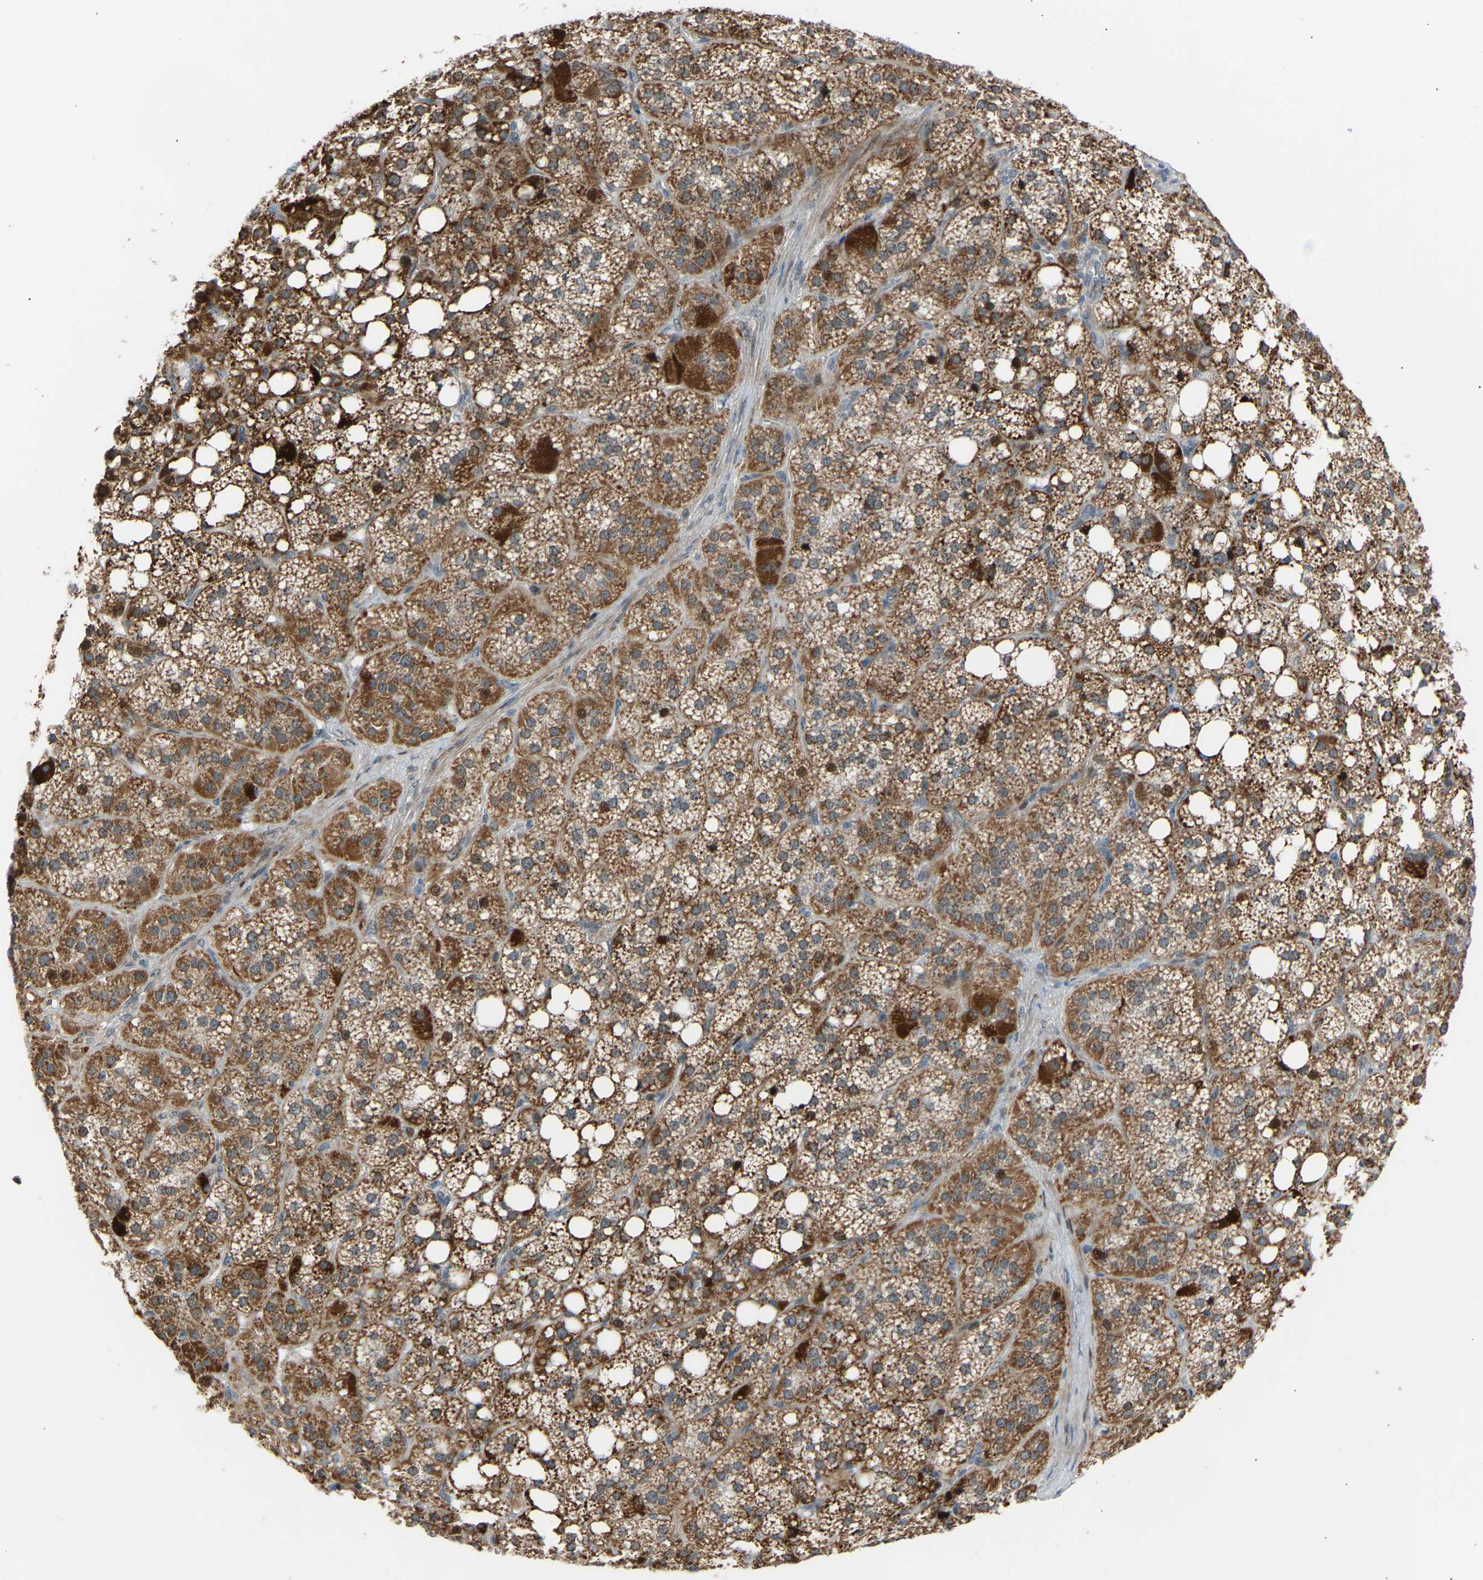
{"staining": {"intensity": "strong", "quantity": ">75%", "location": "cytoplasmic/membranous"}, "tissue": "adrenal gland", "cell_type": "Glandular cells", "image_type": "normal", "snomed": [{"axis": "morphology", "description": "Normal tissue, NOS"}, {"axis": "topography", "description": "Adrenal gland"}], "caption": "Glandular cells exhibit strong cytoplasmic/membranous positivity in approximately >75% of cells in benign adrenal gland. The staining is performed using DAB brown chromogen to label protein expression. The nuclei are counter-stained blue using hematoxylin.", "gene": "VPS41", "patient": {"sex": "female", "age": 59}}